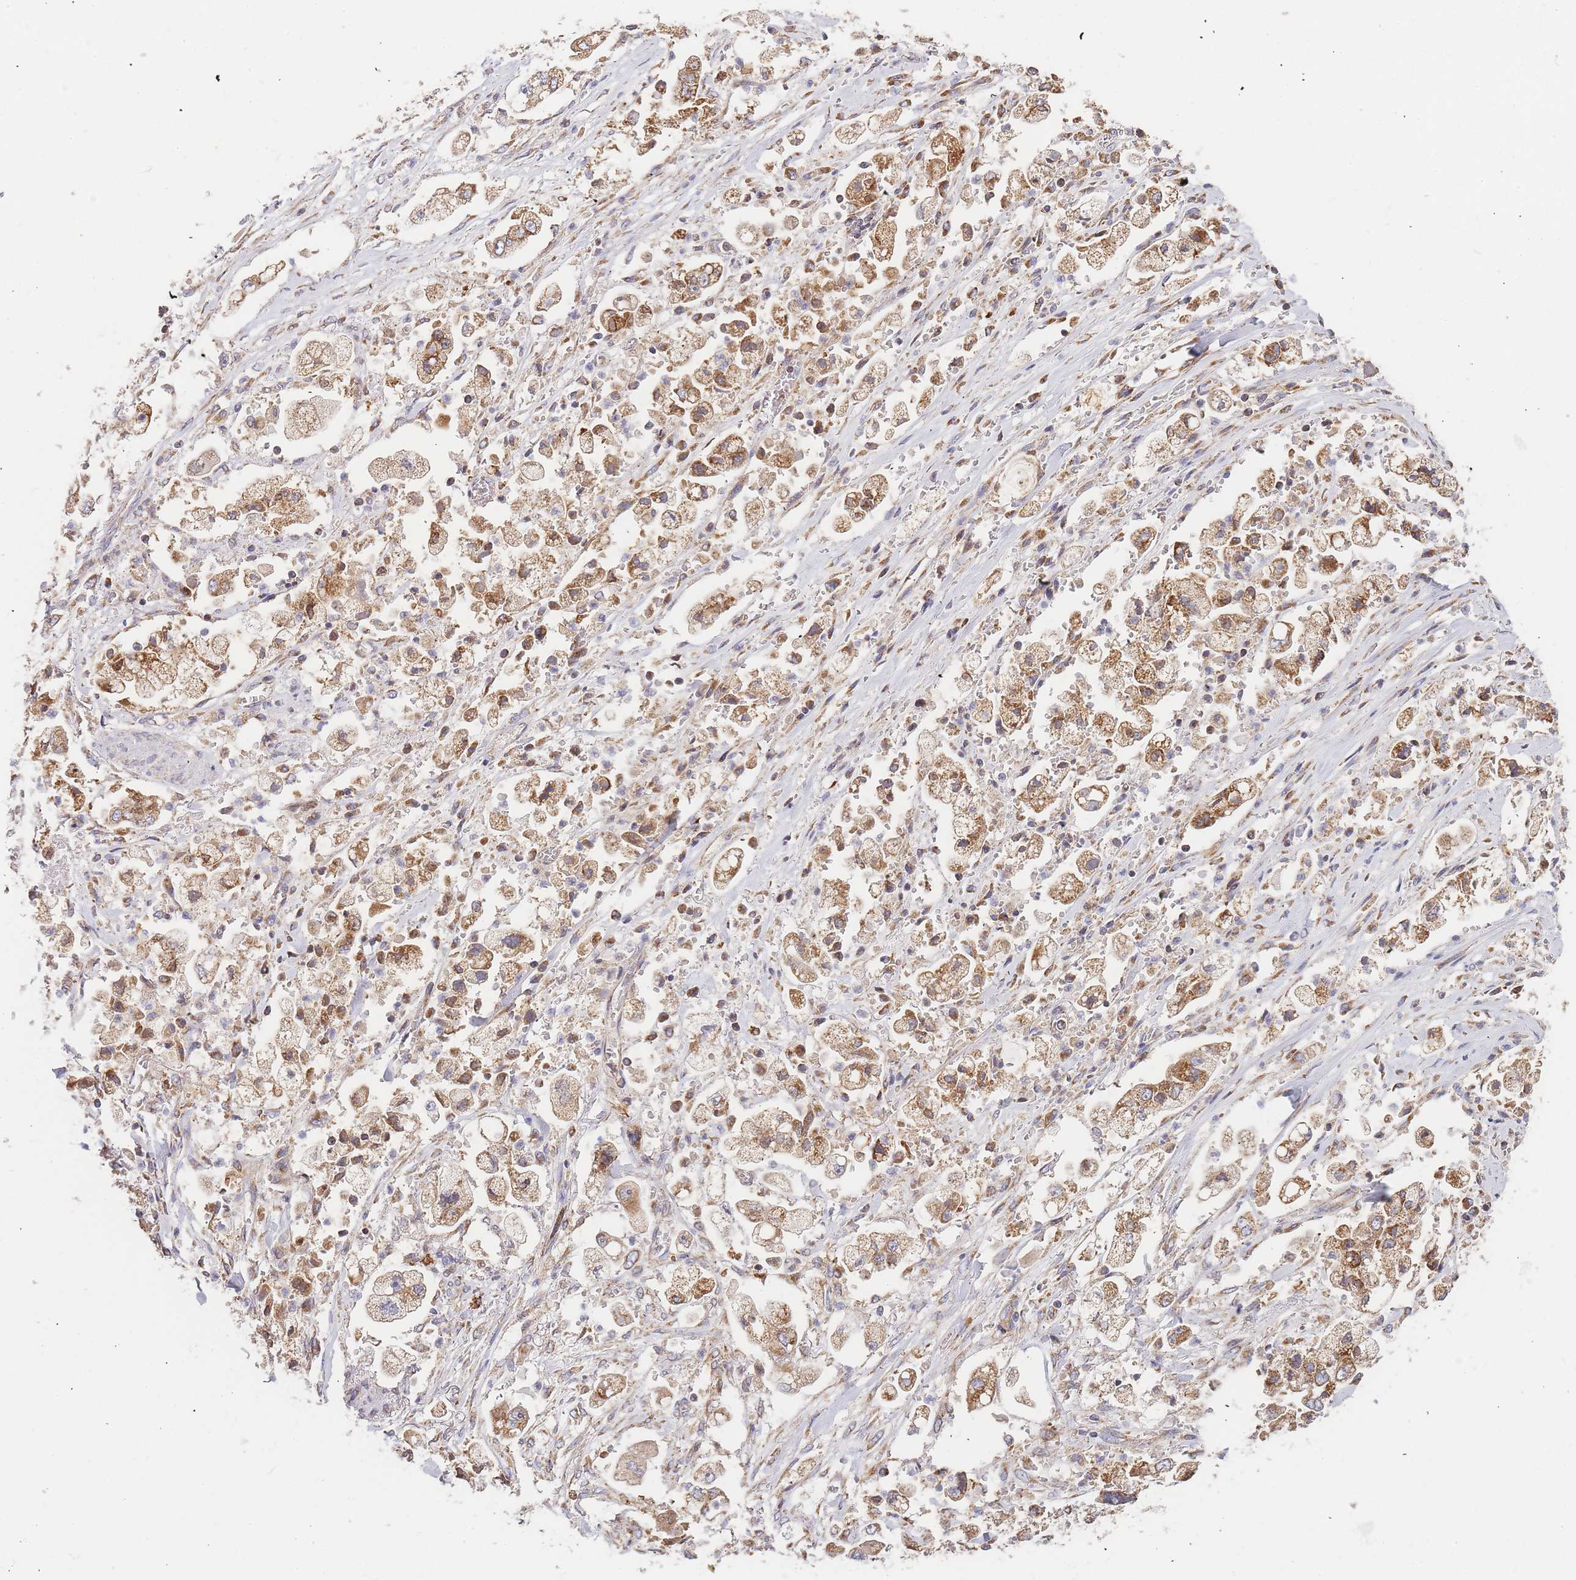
{"staining": {"intensity": "moderate", "quantity": ">75%", "location": "cytoplasmic/membranous"}, "tissue": "stomach cancer", "cell_type": "Tumor cells", "image_type": "cancer", "snomed": [{"axis": "morphology", "description": "Adenocarcinoma, NOS"}, {"axis": "topography", "description": "Stomach"}], "caption": "There is medium levels of moderate cytoplasmic/membranous expression in tumor cells of adenocarcinoma (stomach), as demonstrated by immunohistochemical staining (brown color).", "gene": "ADCY9", "patient": {"sex": "male", "age": 62}}